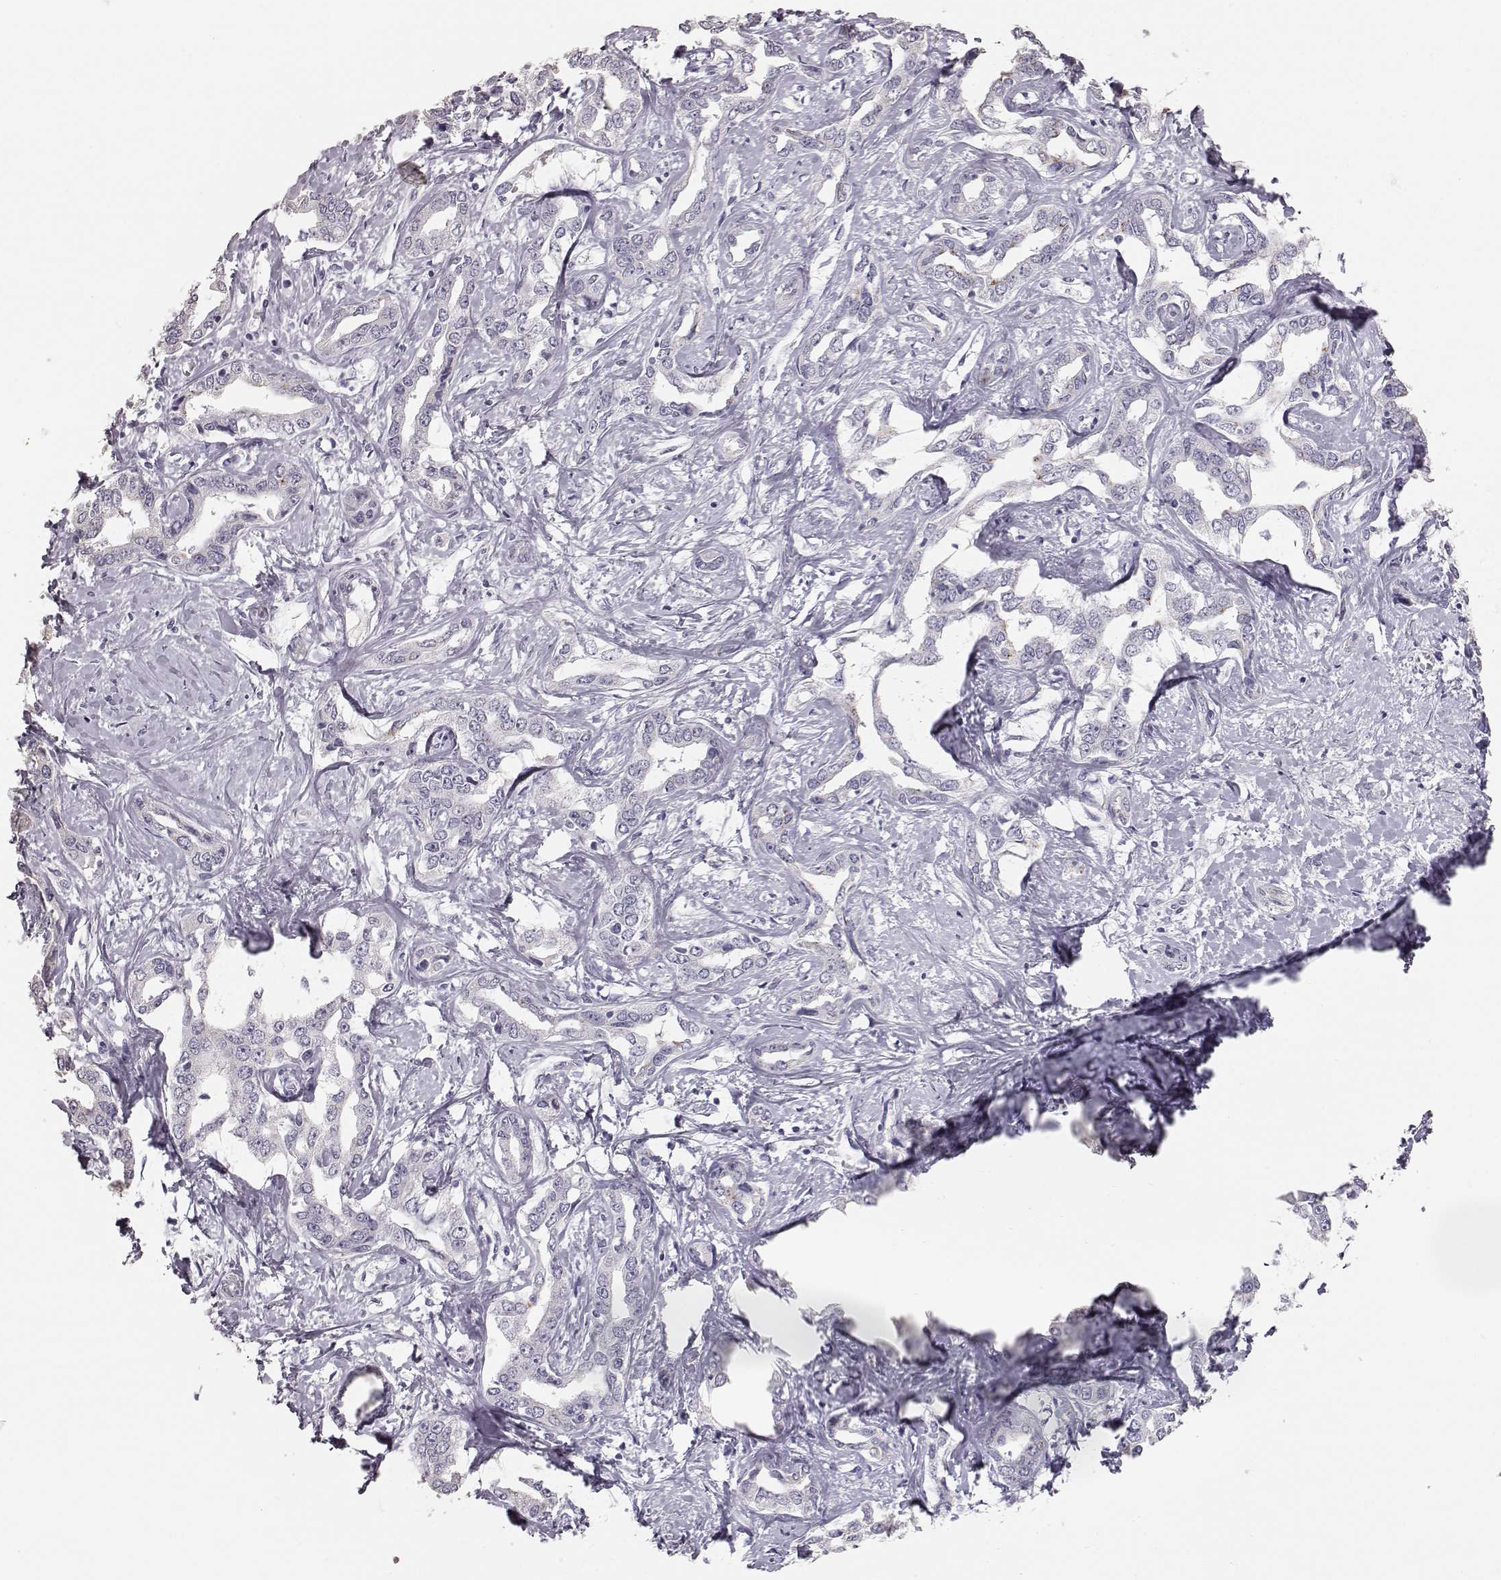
{"staining": {"intensity": "negative", "quantity": "none", "location": "none"}, "tissue": "liver cancer", "cell_type": "Tumor cells", "image_type": "cancer", "snomed": [{"axis": "morphology", "description": "Cholangiocarcinoma"}, {"axis": "topography", "description": "Liver"}], "caption": "Immunohistochemical staining of liver cholangiocarcinoma shows no significant staining in tumor cells. The staining was performed using DAB (3,3'-diaminobenzidine) to visualize the protein expression in brown, while the nuclei were stained in blue with hematoxylin (Magnification: 20x).", "gene": "KRT33A", "patient": {"sex": "male", "age": 59}}